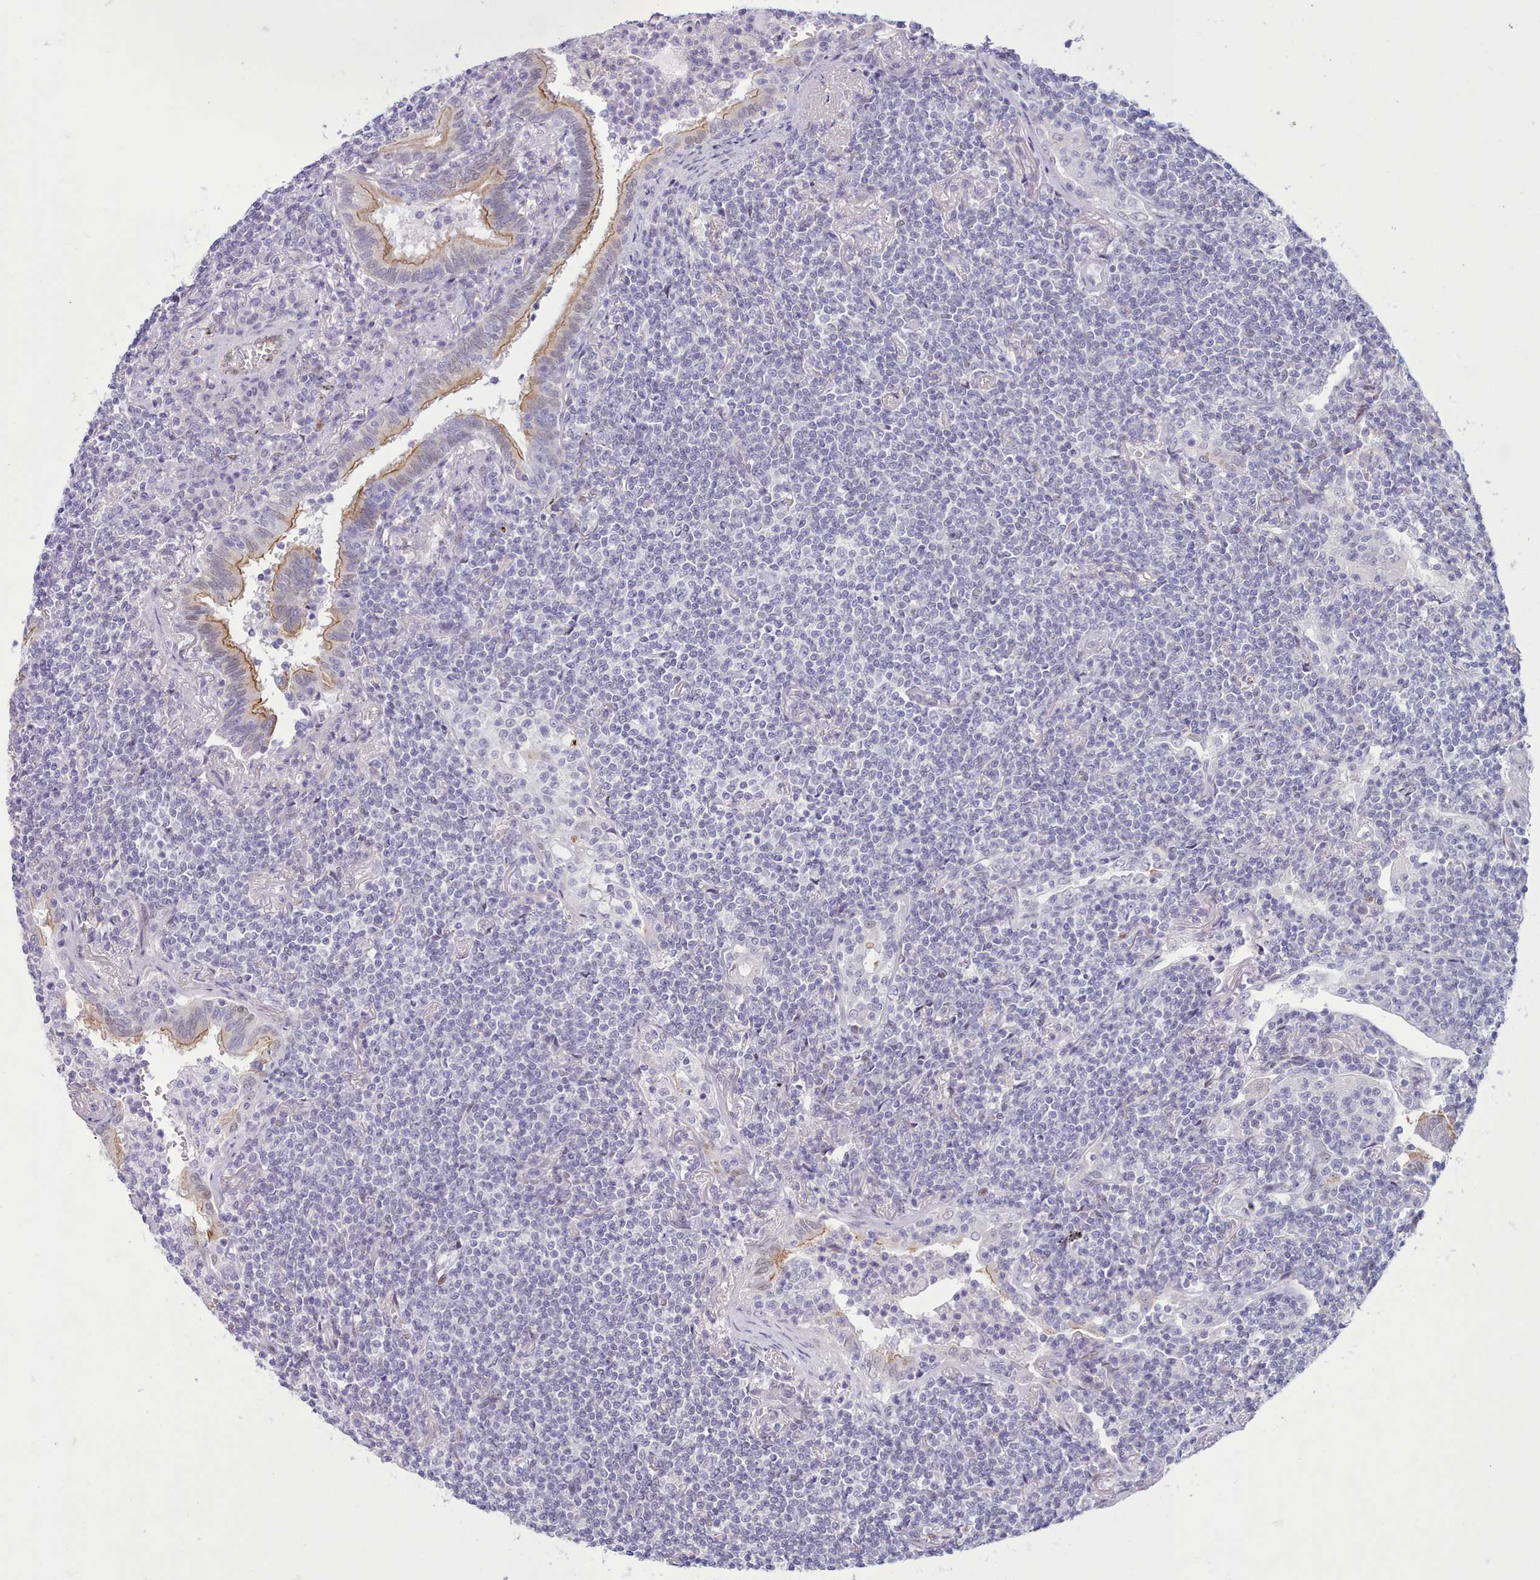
{"staining": {"intensity": "negative", "quantity": "none", "location": "none"}, "tissue": "lymphoma", "cell_type": "Tumor cells", "image_type": "cancer", "snomed": [{"axis": "morphology", "description": "Malignant lymphoma, non-Hodgkin's type, Low grade"}, {"axis": "topography", "description": "Lung"}], "caption": "High power microscopy histopathology image of an immunohistochemistry image of low-grade malignant lymphoma, non-Hodgkin's type, revealing no significant positivity in tumor cells. (IHC, brightfield microscopy, high magnification).", "gene": "TMEM253", "patient": {"sex": "female", "age": 71}}